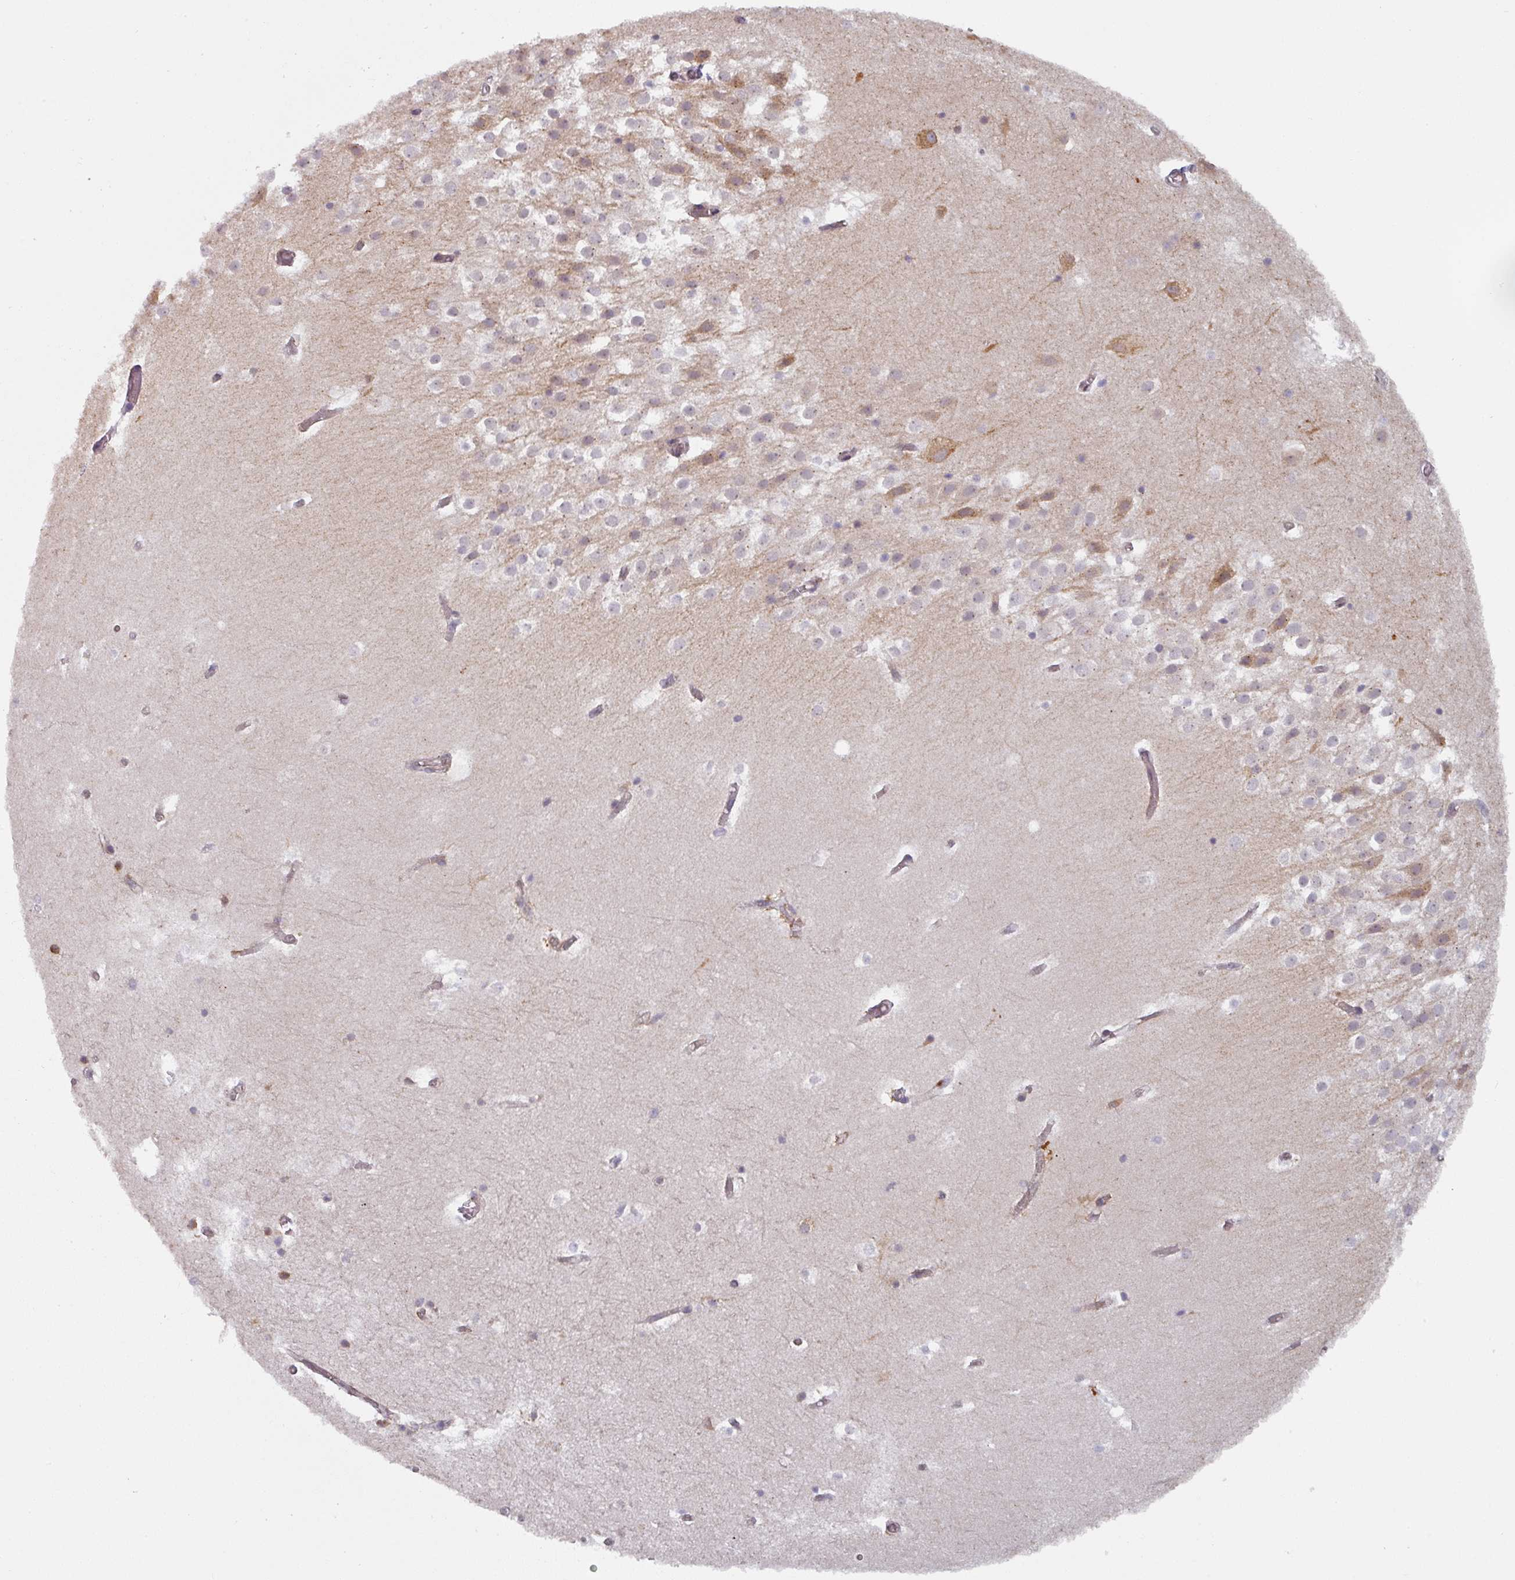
{"staining": {"intensity": "strong", "quantity": "<25%", "location": "cytoplasmic/membranous"}, "tissue": "hippocampus", "cell_type": "Glial cells", "image_type": "normal", "snomed": [{"axis": "morphology", "description": "Normal tissue, NOS"}, {"axis": "topography", "description": "Hippocampus"}], "caption": "Protein staining of benign hippocampus displays strong cytoplasmic/membranous staining in about <25% of glial cells. The staining is performed using DAB (3,3'-diaminobenzidine) brown chromogen to label protein expression. The nuclei are counter-stained blue using hematoxylin.", "gene": "TAPT1", "patient": {"sex": "female", "age": 52}}